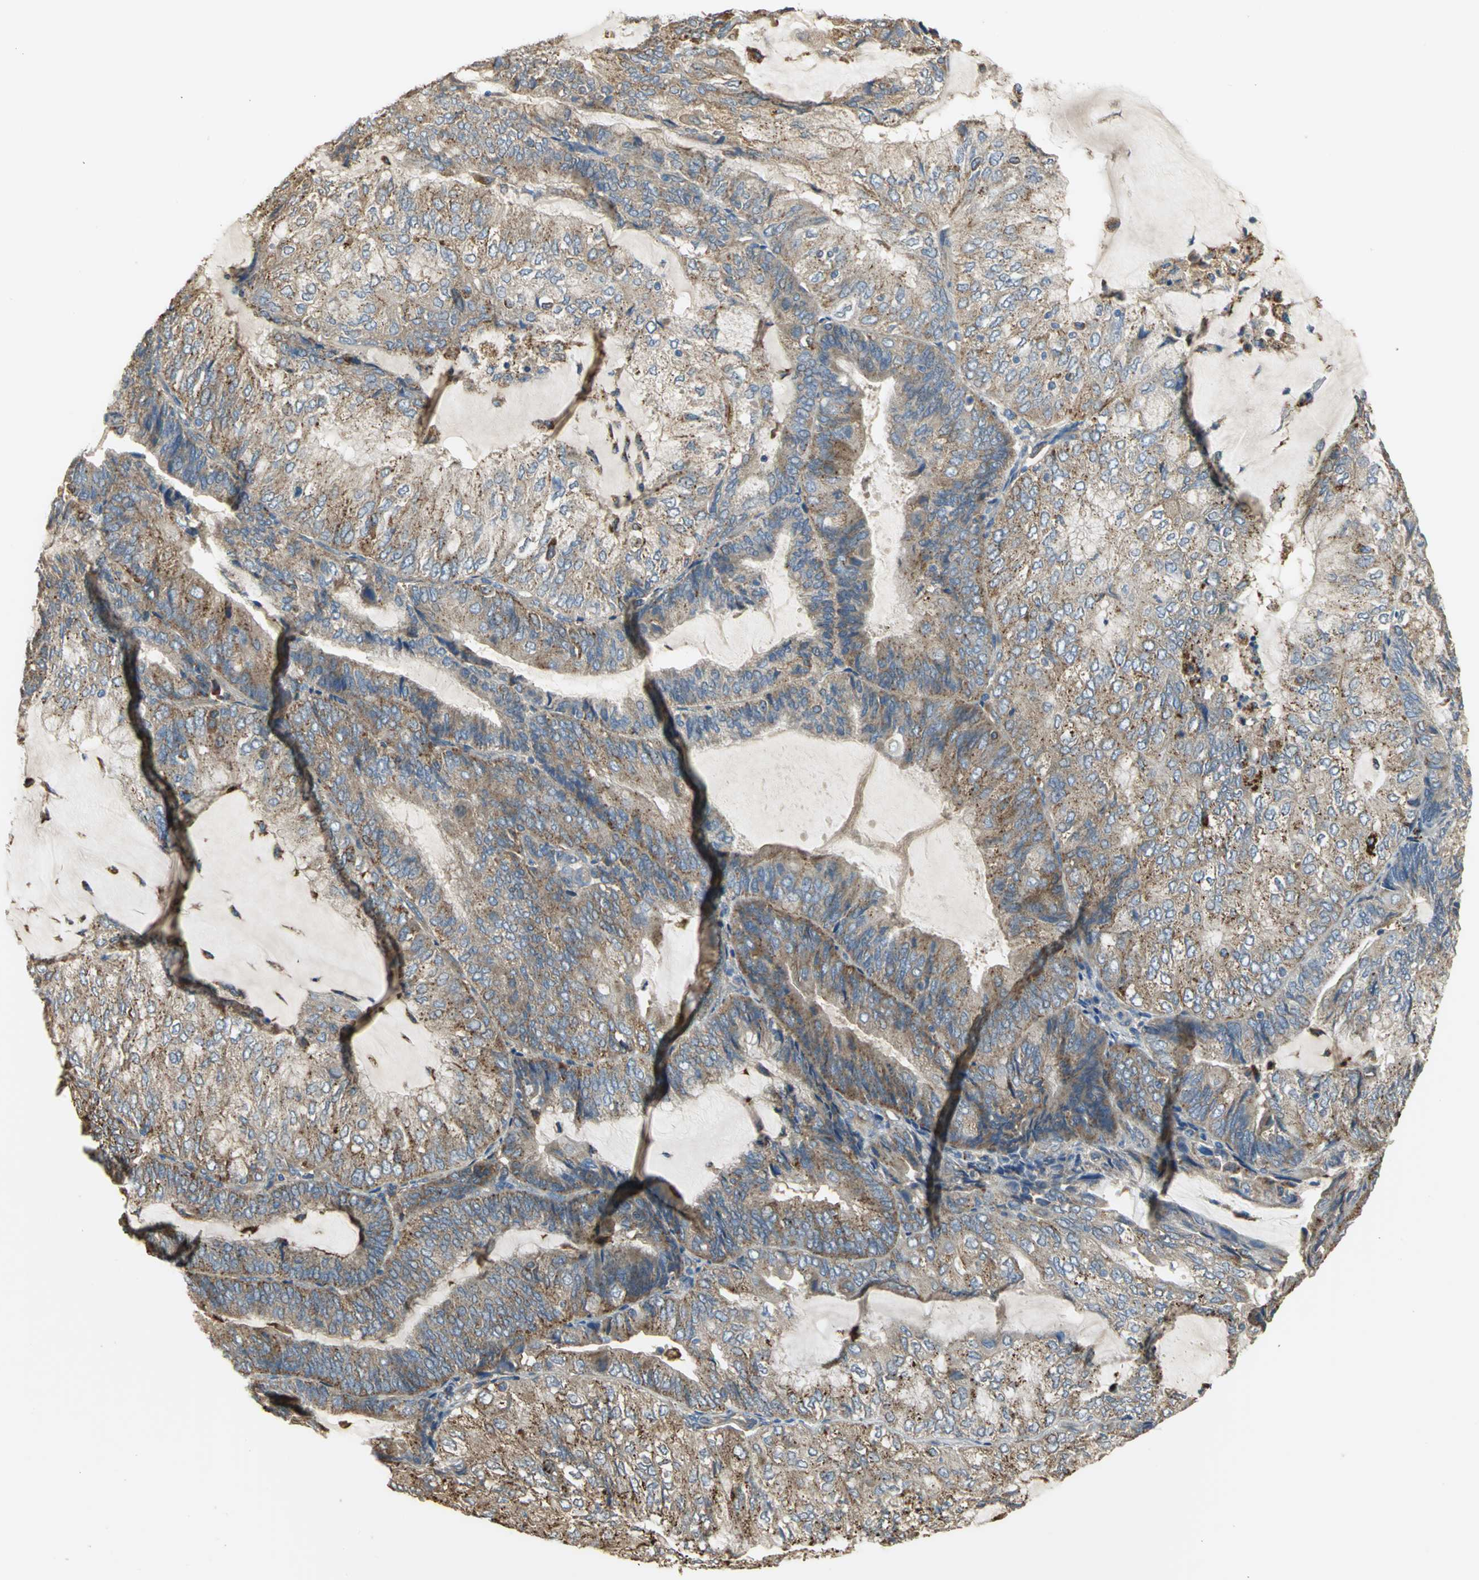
{"staining": {"intensity": "weak", "quantity": "25%-75%", "location": "cytoplasmic/membranous"}, "tissue": "endometrial cancer", "cell_type": "Tumor cells", "image_type": "cancer", "snomed": [{"axis": "morphology", "description": "Adenocarcinoma, NOS"}, {"axis": "topography", "description": "Endometrium"}], "caption": "The immunohistochemical stain highlights weak cytoplasmic/membranous expression in tumor cells of endometrial cancer (adenocarcinoma) tissue.", "gene": "DIAPH2", "patient": {"sex": "female", "age": 81}}